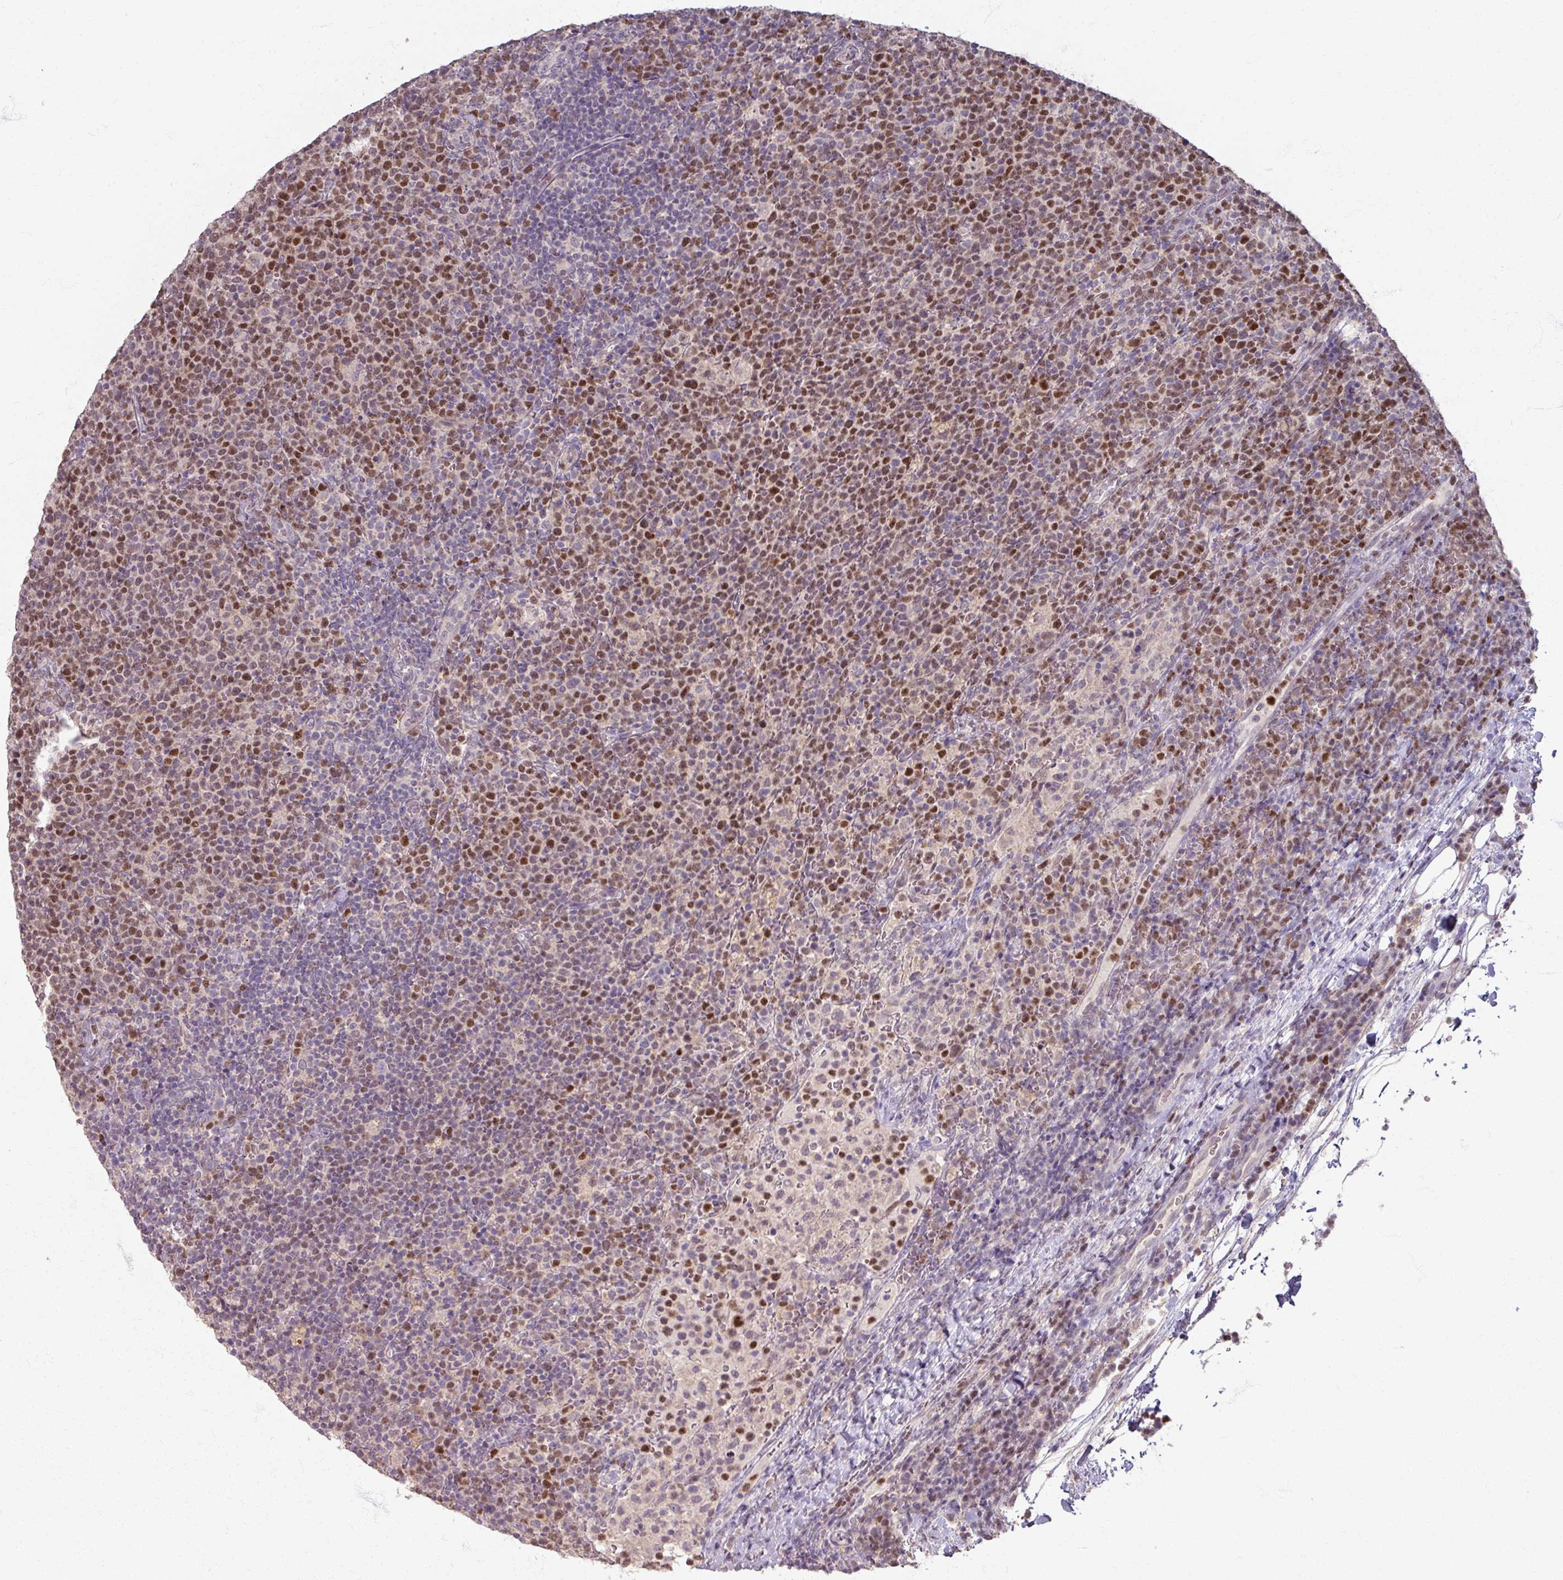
{"staining": {"intensity": "moderate", "quantity": ">75%", "location": "nuclear"}, "tissue": "lymphoma", "cell_type": "Tumor cells", "image_type": "cancer", "snomed": [{"axis": "morphology", "description": "Malignant lymphoma, non-Hodgkin's type, High grade"}, {"axis": "topography", "description": "Lymph node"}], "caption": "A histopathology image of human lymphoma stained for a protein reveals moderate nuclear brown staining in tumor cells. The protein is stained brown, and the nuclei are stained in blue (DAB (3,3'-diaminobenzidine) IHC with brightfield microscopy, high magnification).", "gene": "SOX11", "patient": {"sex": "male", "age": 61}}